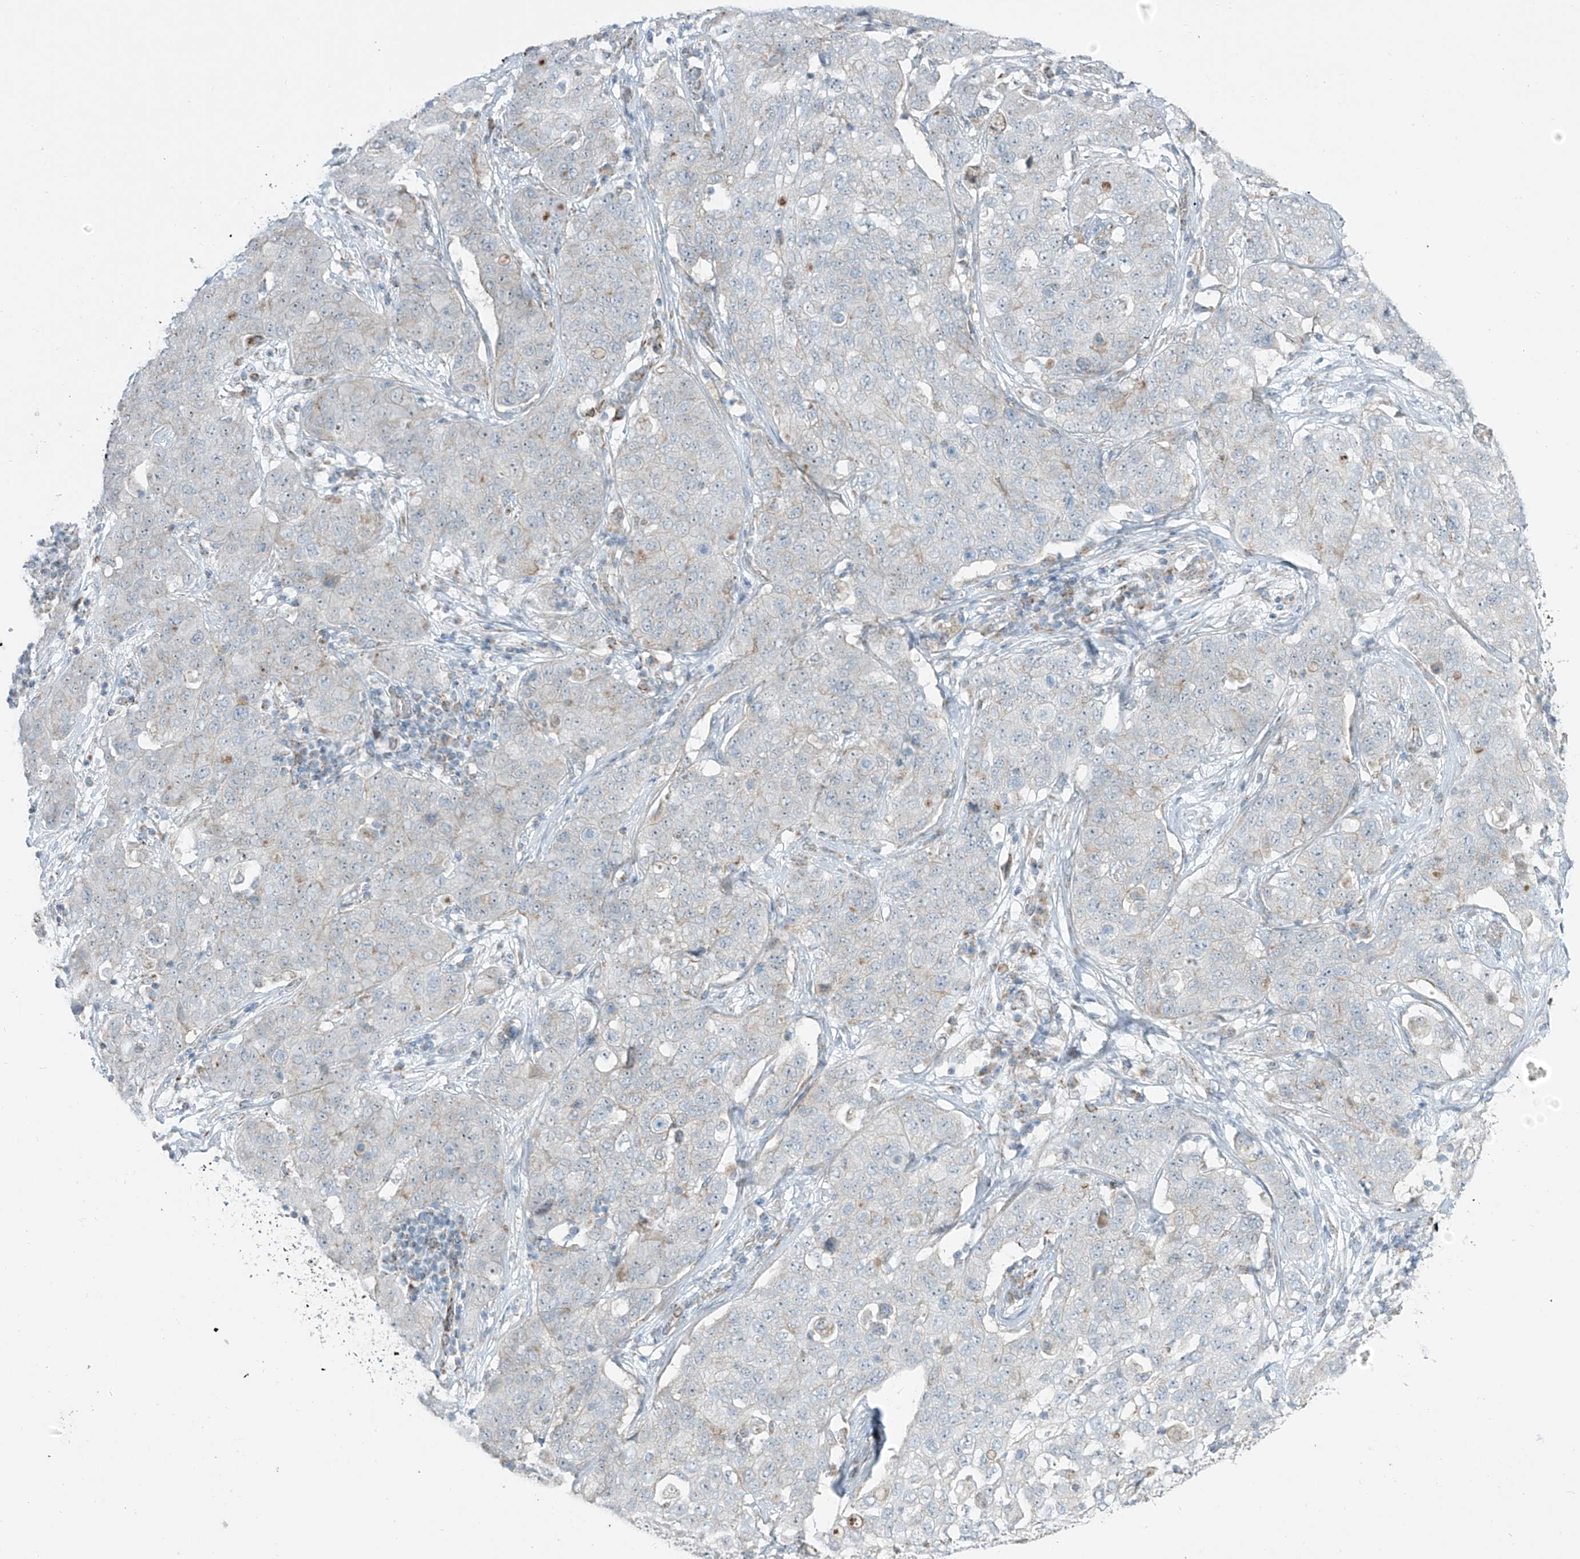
{"staining": {"intensity": "negative", "quantity": "none", "location": "none"}, "tissue": "stomach cancer", "cell_type": "Tumor cells", "image_type": "cancer", "snomed": [{"axis": "morphology", "description": "Normal tissue, NOS"}, {"axis": "morphology", "description": "Adenocarcinoma, NOS"}, {"axis": "topography", "description": "Lymph node"}, {"axis": "topography", "description": "Stomach"}], "caption": "Human stomach cancer stained for a protein using immunohistochemistry (IHC) displays no positivity in tumor cells.", "gene": "SMDT1", "patient": {"sex": "male", "age": 48}}